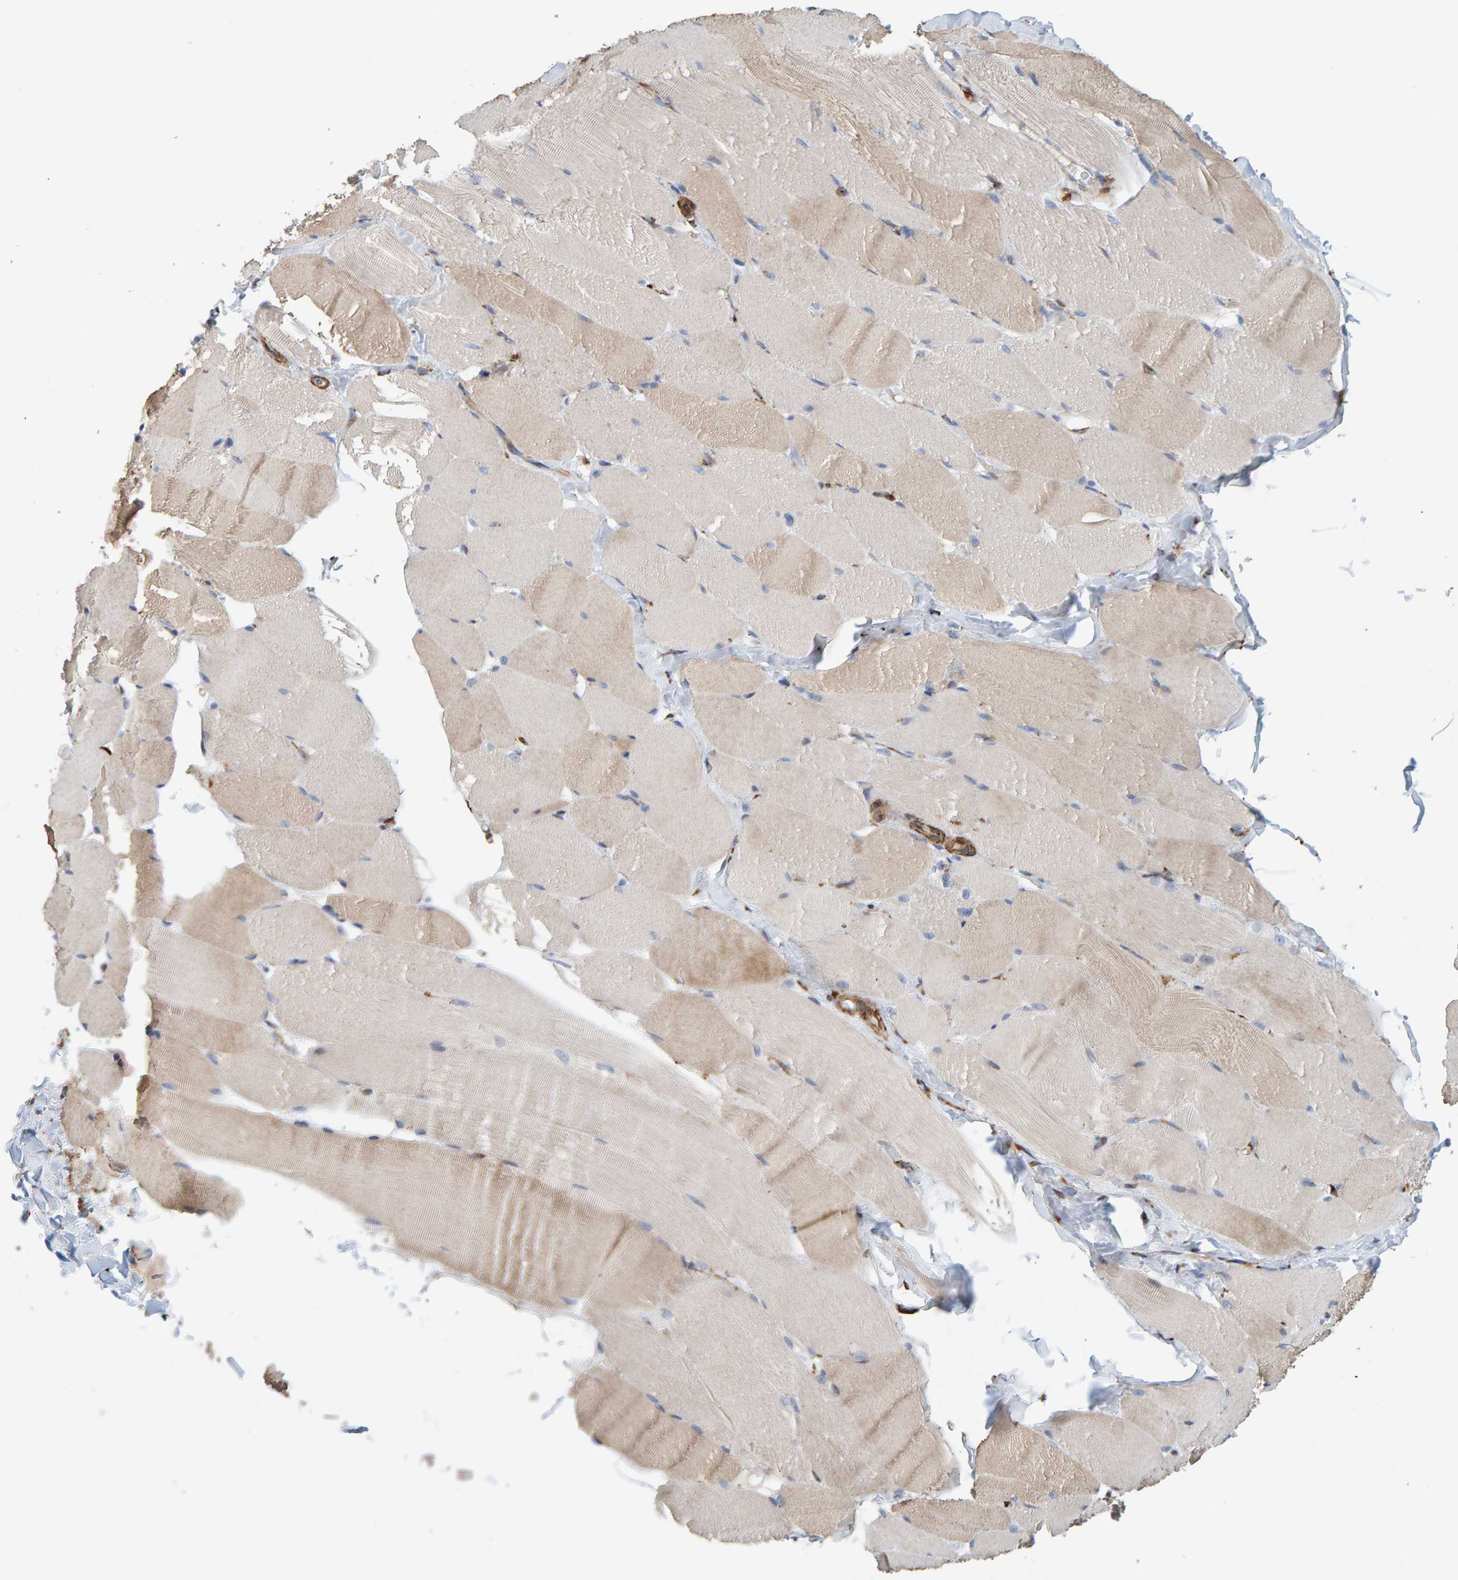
{"staining": {"intensity": "weak", "quantity": "25%-75%", "location": "cytoplasmic/membranous"}, "tissue": "skeletal muscle", "cell_type": "Myocytes", "image_type": "normal", "snomed": [{"axis": "morphology", "description": "Normal tissue, NOS"}, {"axis": "topography", "description": "Skin"}, {"axis": "topography", "description": "Skeletal muscle"}], "caption": "Immunohistochemistry (IHC) image of normal skeletal muscle: skeletal muscle stained using IHC exhibits low levels of weak protein expression localized specifically in the cytoplasmic/membranous of myocytes, appearing as a cytoplasmic/membranous brown color.", "gene": "MMP16", "patient": {"sex": "male", "age": 83}}